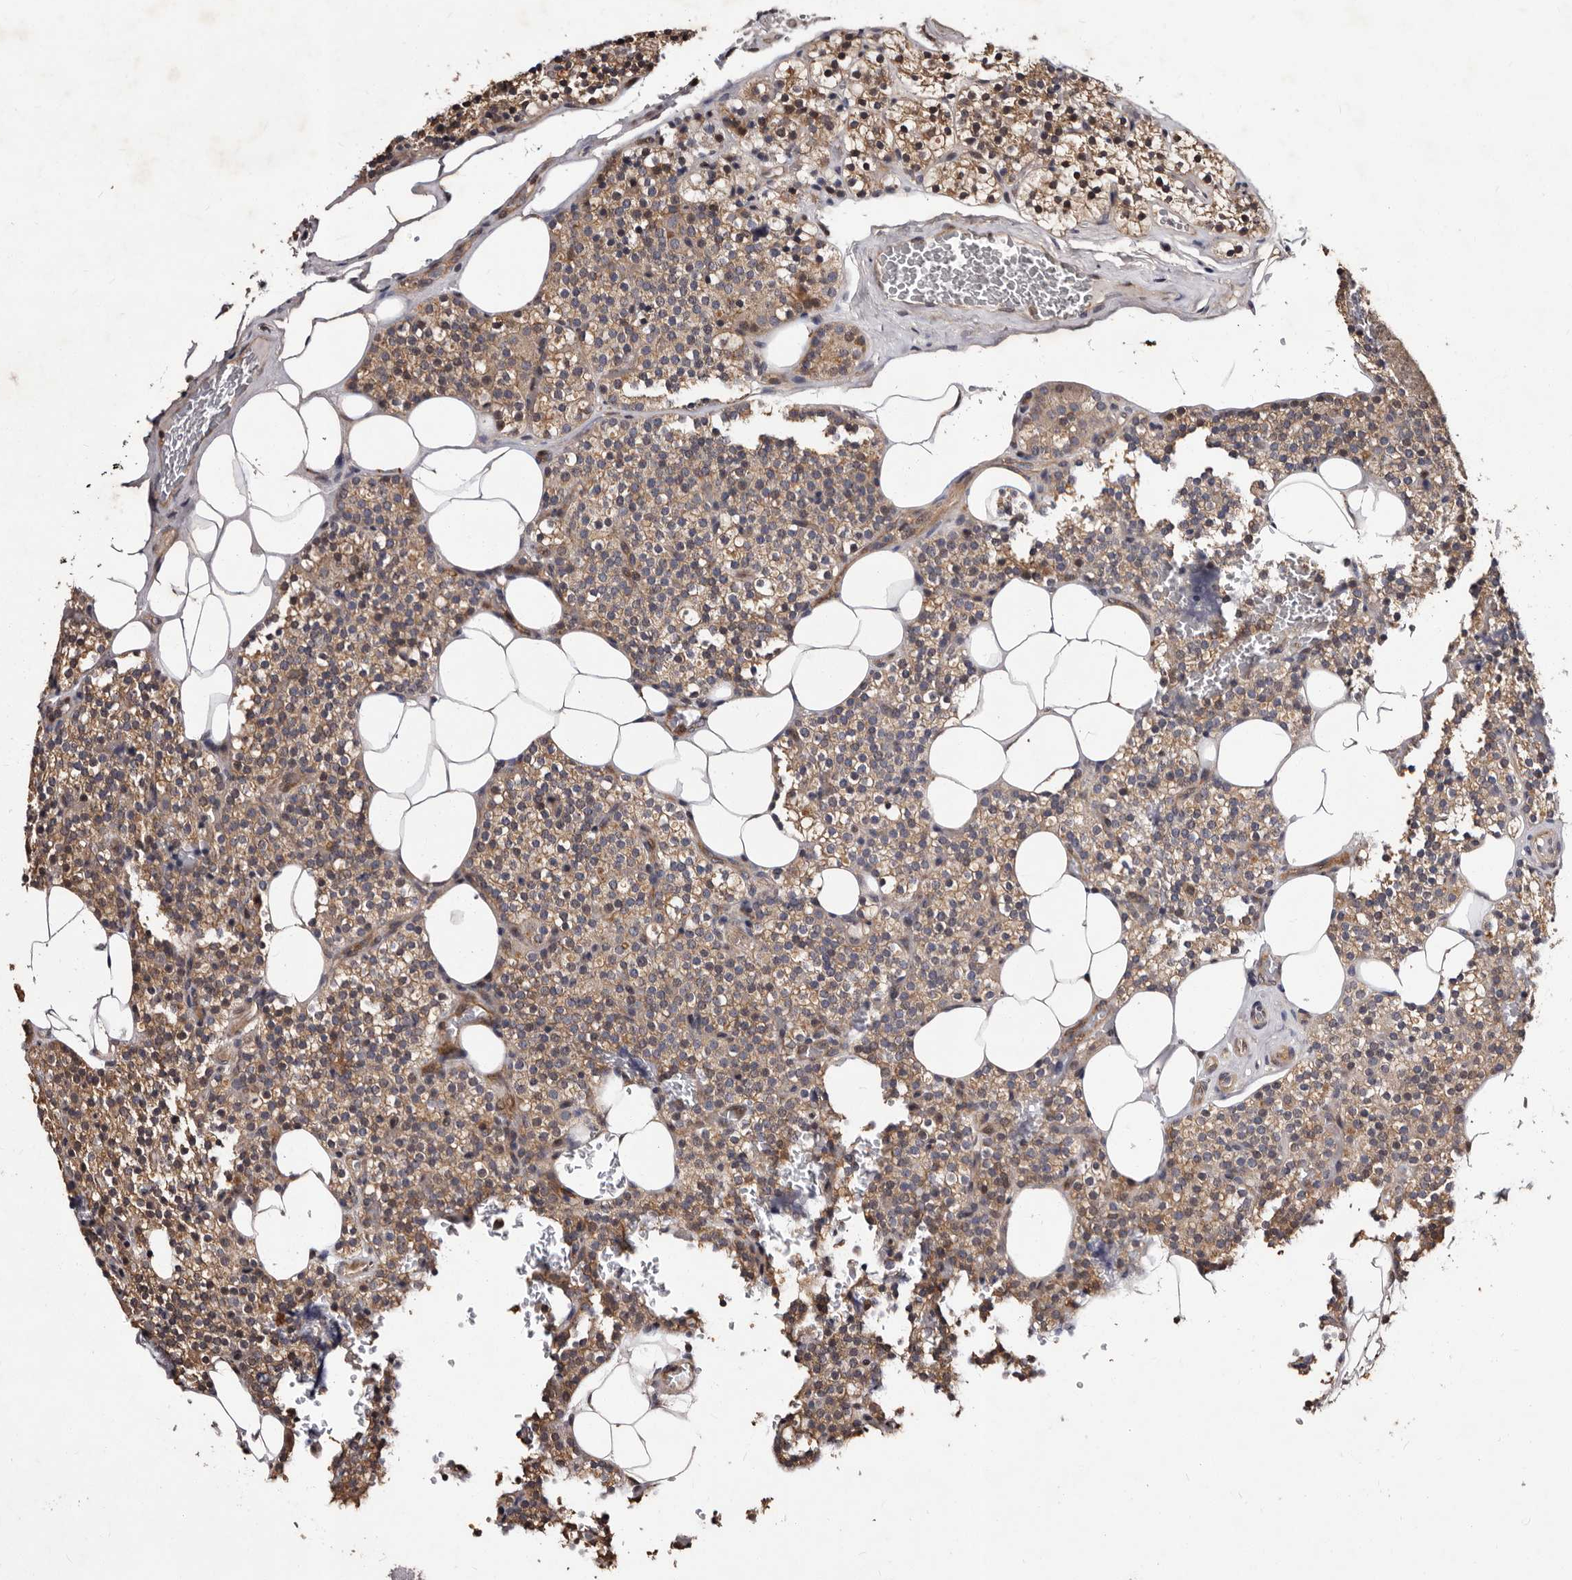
{"staining": {"intensity": "weak", "quantity": ">75%", "location": "cytoplasmic/membranous"}, "tissue": "parathyroid gland", "cell_type": "Glandular cells", "image_type": "normal", "snomed": [{"axis": "morphology", "description": "Normal tissue, NOS"}, {"axis": "morphology", "description": "Inflammation chronic"}, {"axis": "morphology", "description": "Goiter, colloid"}, {"axis": "topography", "description": "Thyroid gland"}, {"axis": "topography", "description": "Parathyroid gland"}], "caption": "Parathyroid gland stained with a brown dye shows weak cytoplasmic/membranous positive staining in about >75% of glandular cells.", "gene": "MKRN3", "patient": {"sex": "male", "age": 65}}